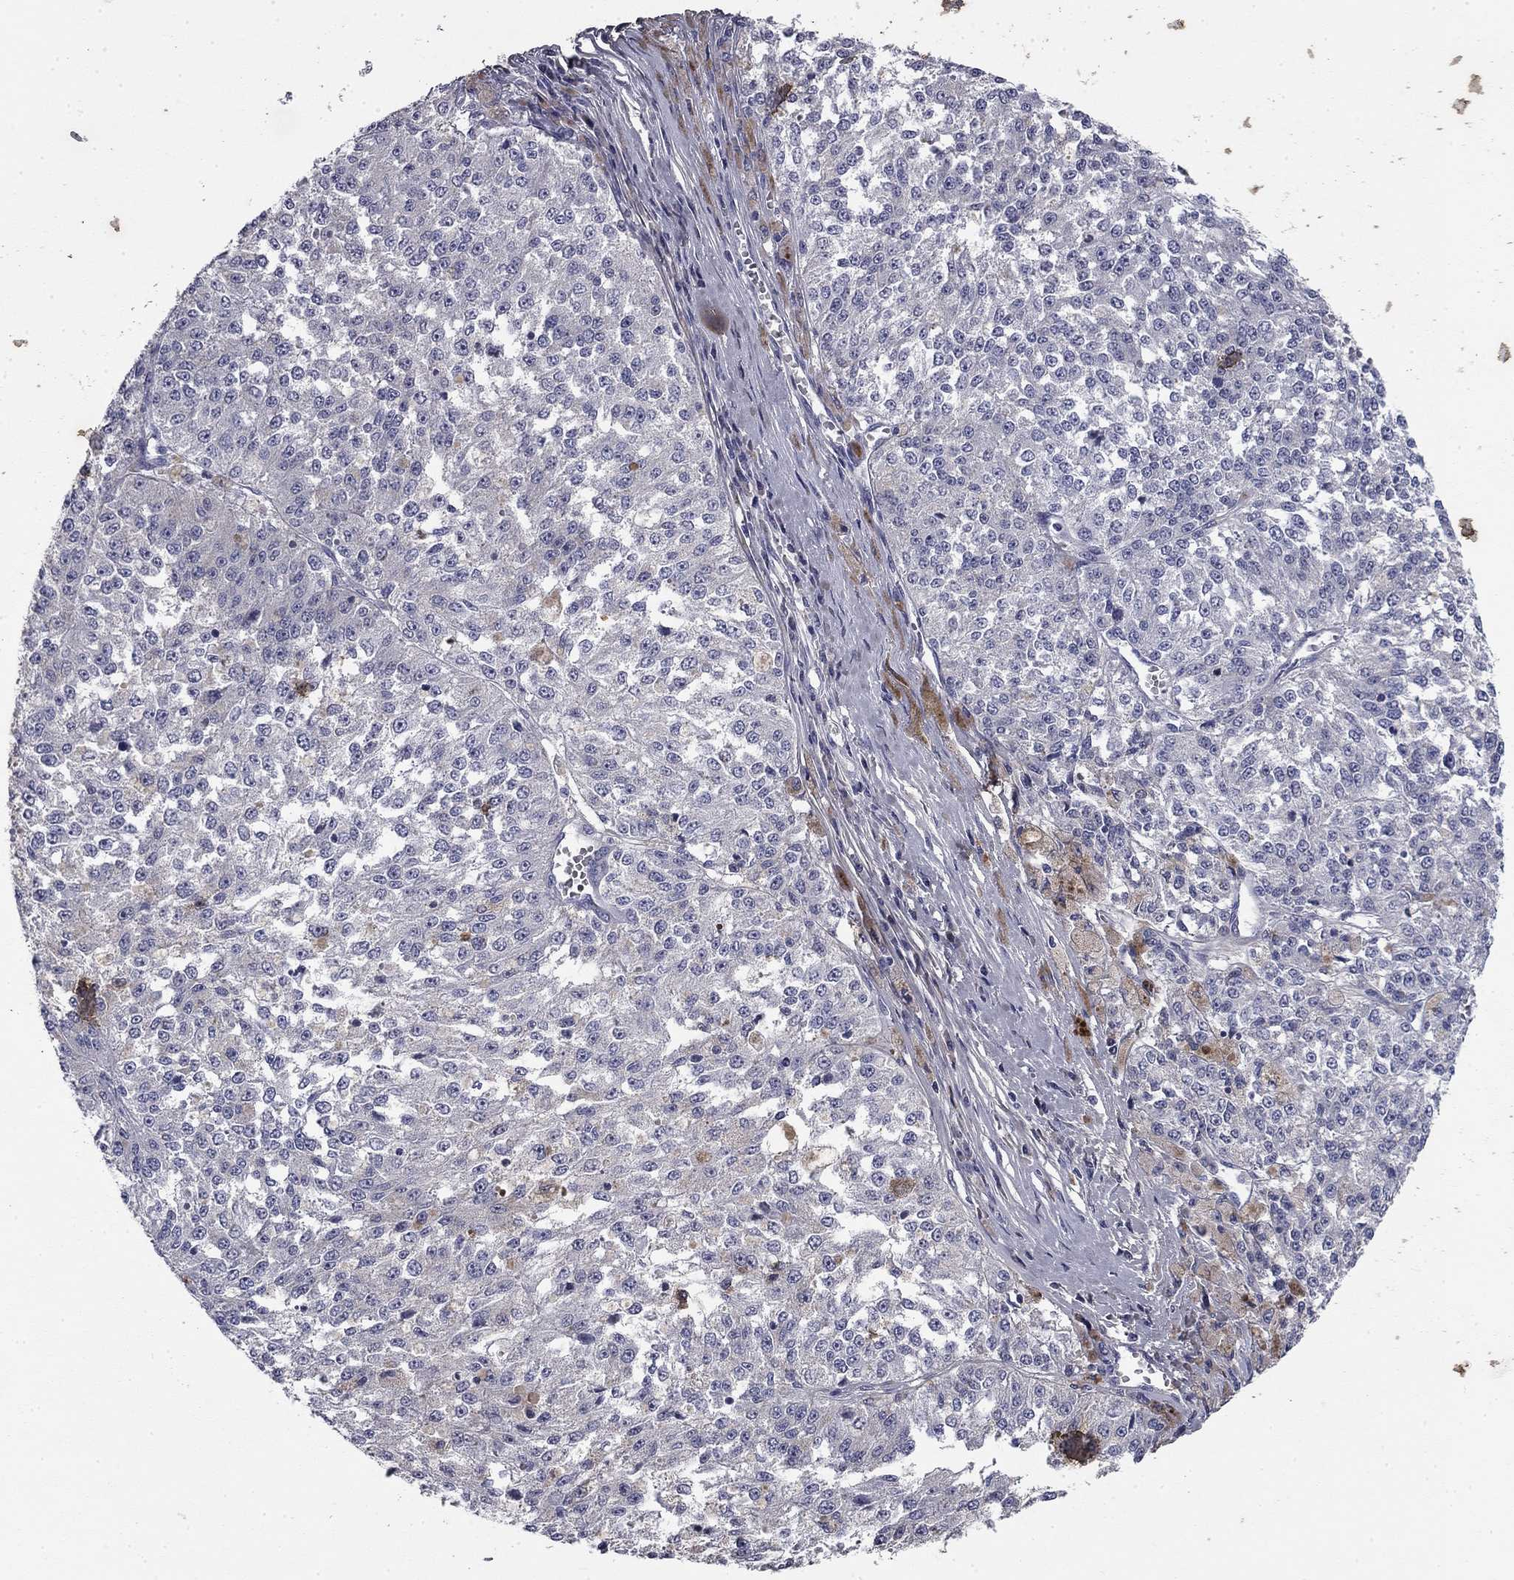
{"staining": {"intensity": "negative", "quantity": "none", "location": "none"}, "tissue": "melanoma", "cell_type": "Tumor cells", "image_type": "cancer", "snomed": [{"axis": "morphology", "description": "Malignant melanoma, Metastatic site"}, {"axis": "topography", "description": "Lymph node"}], "caption": "There is no significant staining in tumor cells of malignant melanoma (metastatic site).", "gene": "COL2A1", "patient": {"sex": "female", "age": 64}}